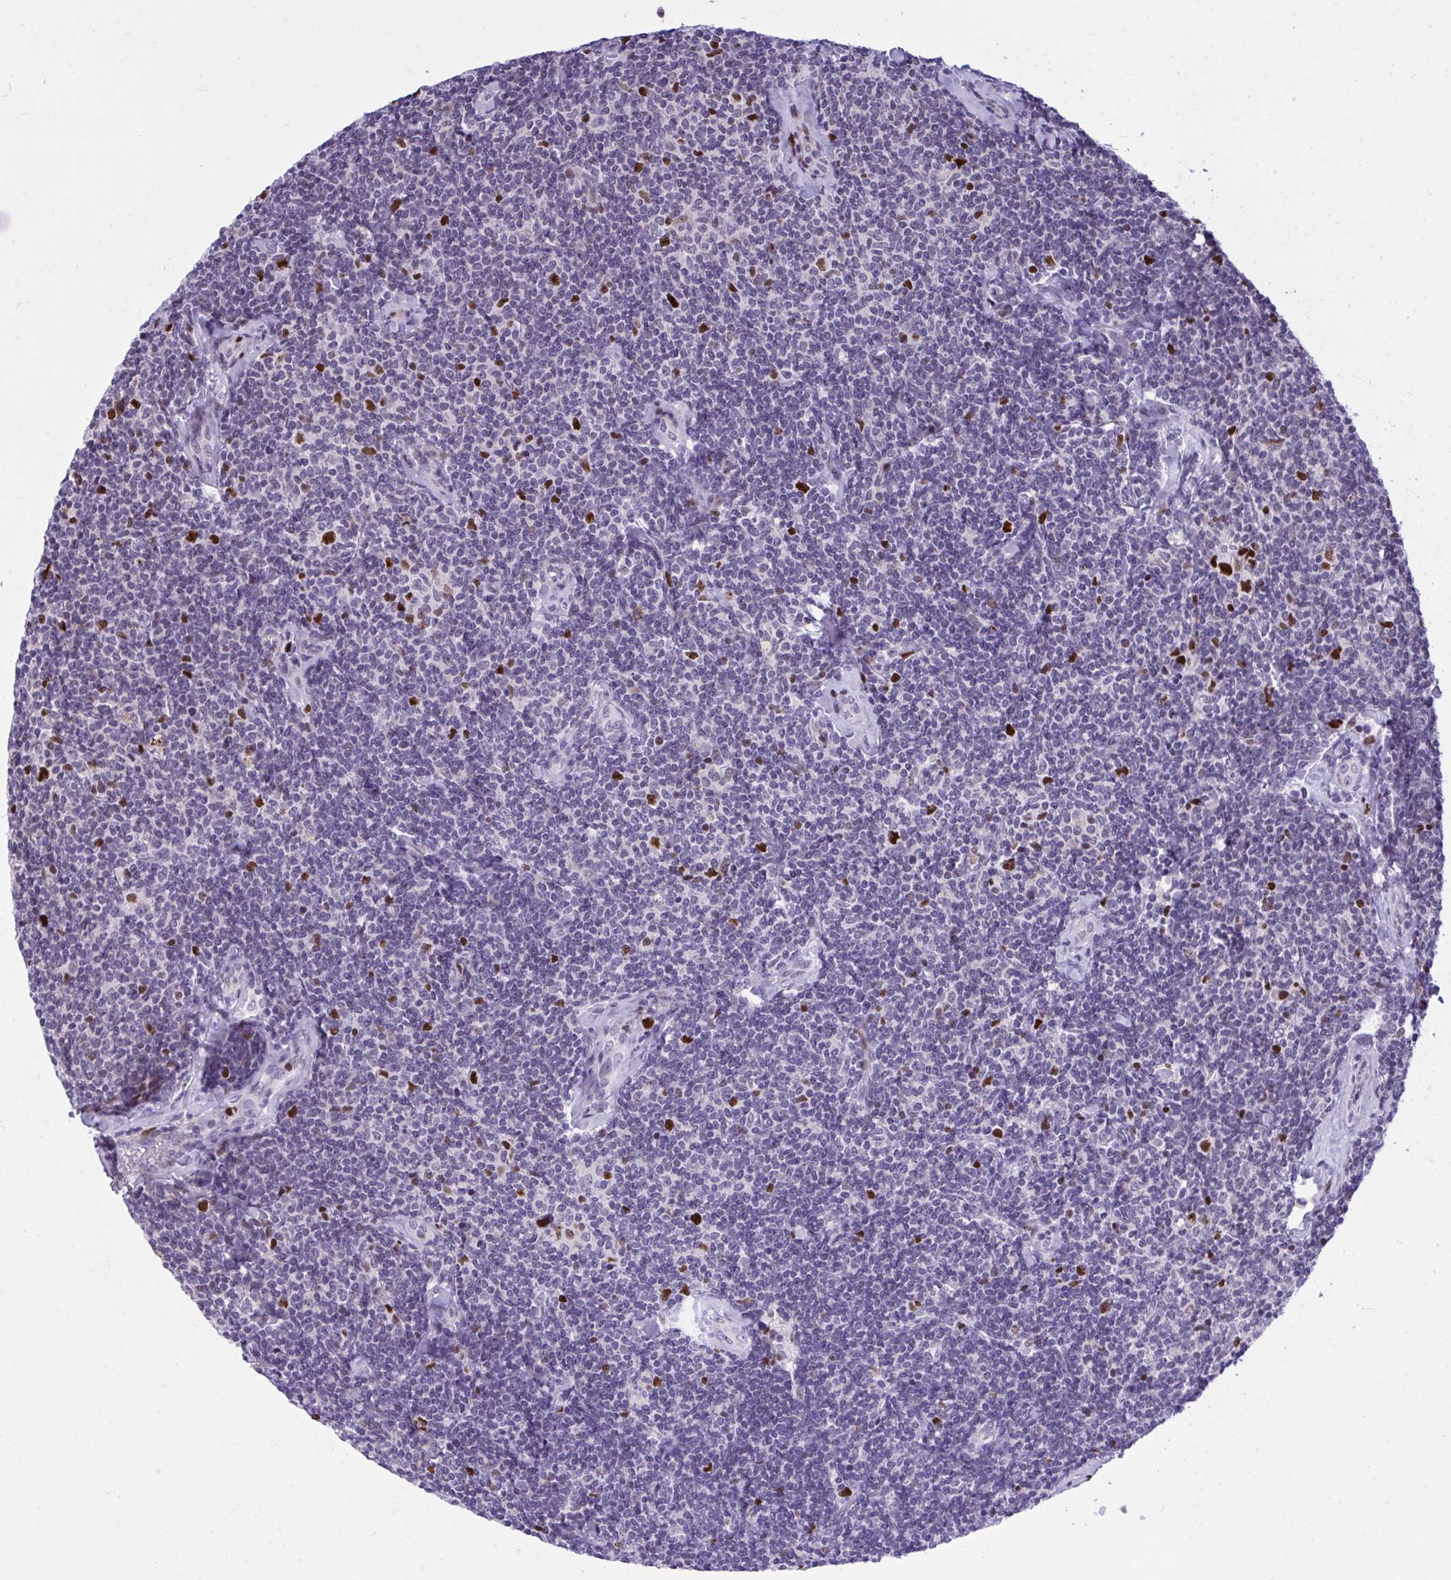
{"staining": {"intensity": "strong", "quantity": "<25%", "location": "nuclear"}, "tissue": "lymphoma", "cell_type": "Tumor cells", "image_type": "cancer", "snomed": [{"axis": "morphology", "description": "Malignant lymphoma, non-Hodgkin's type, Low grade"}, {"axis": "topography", "description": "Lymph node"}], "caption": "This photomicrograph displays IHC staining of lymphoma, with medium strong nuclear expression in approximately <25% of tumor cells.", "gene": "C1QL2", "patient": {"sex": "female", "age": 56}}